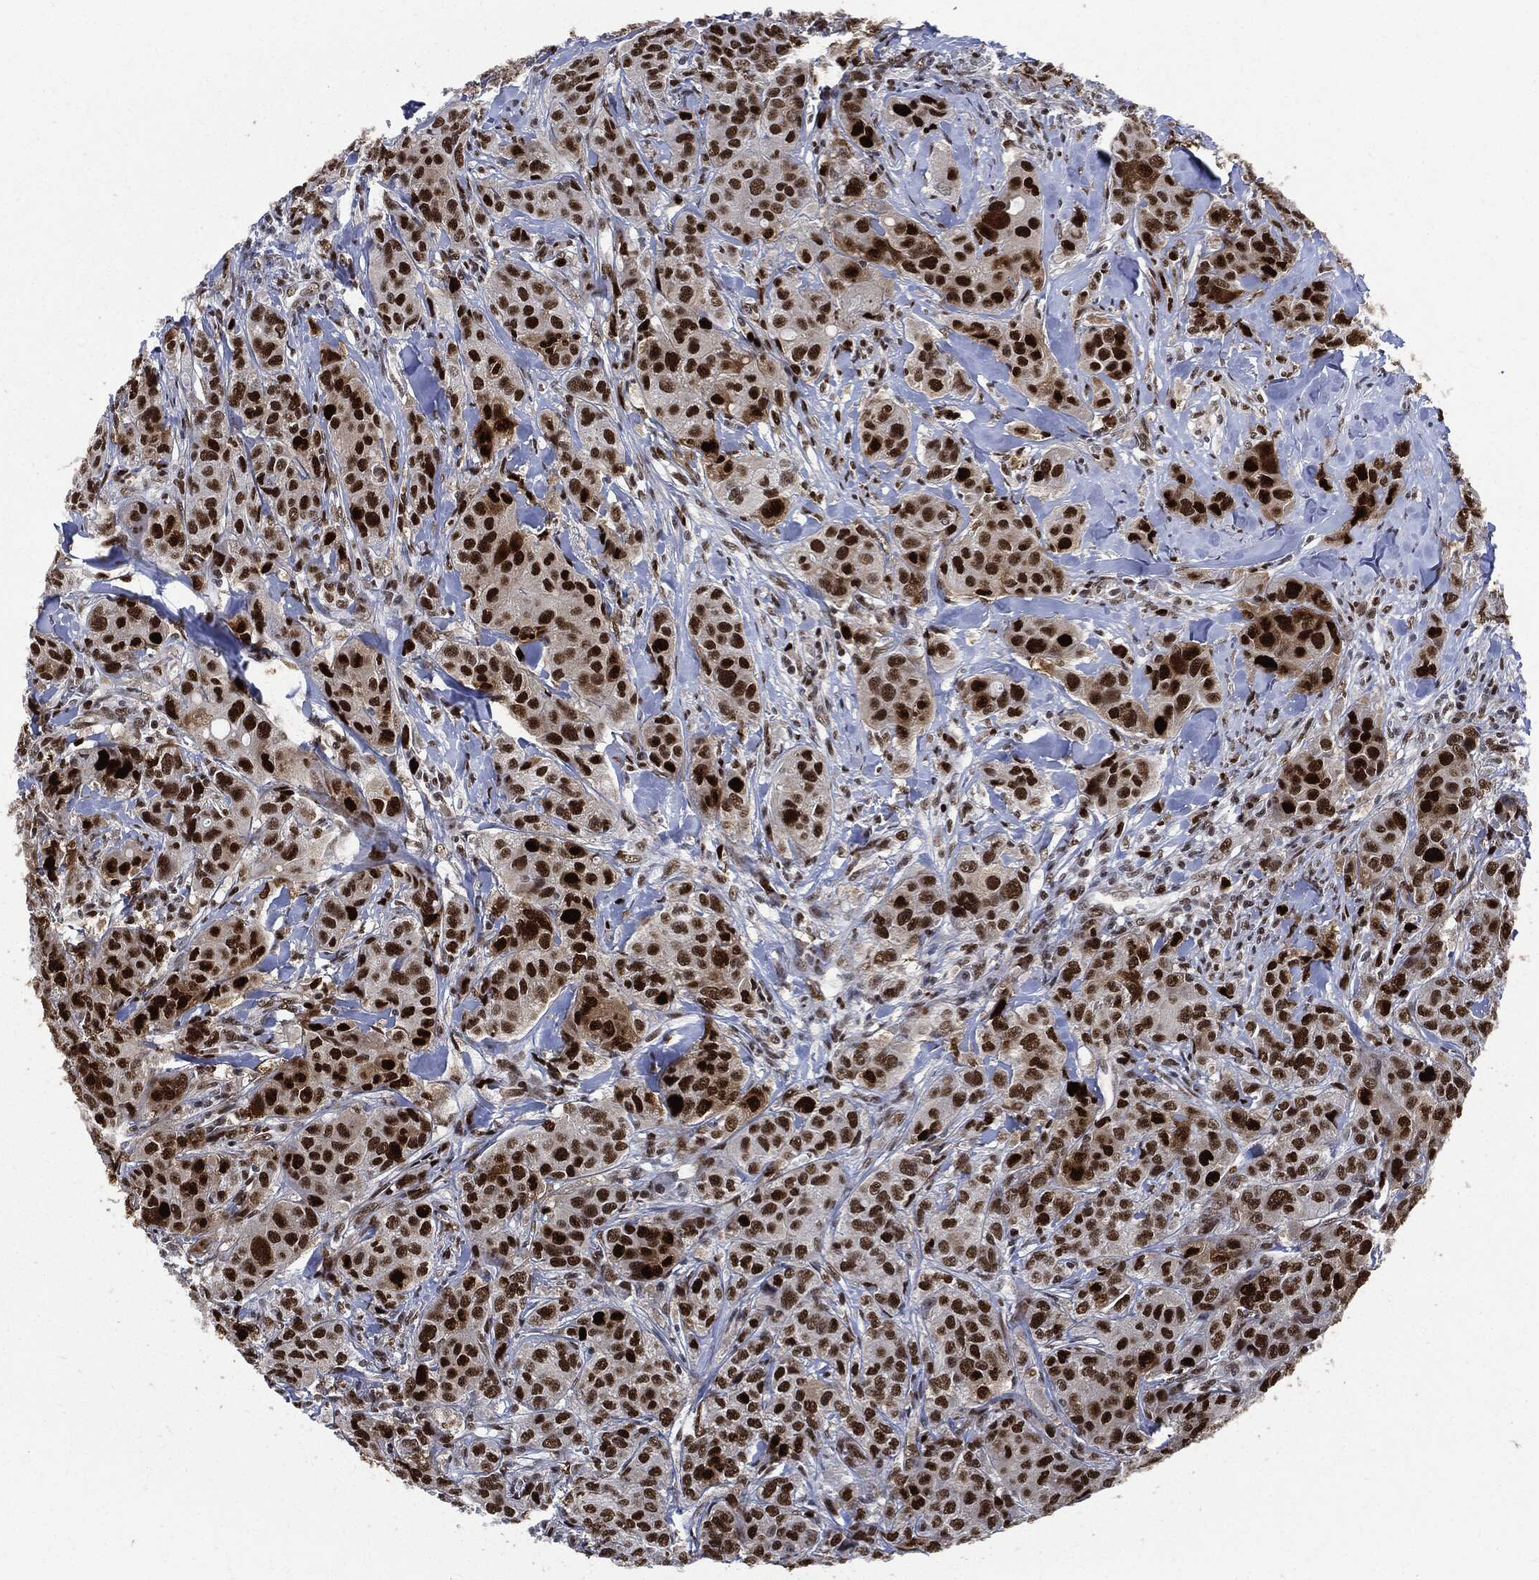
{"staining": {"intensity": "strong", "quantity": ">75%", "location": "nuclear"}, "tissue": "breast cancer", "cell_type": "Tumor cells", "image_type": "cancer", "snomed": [{"axis": "morphology", "description": "Duct carcinoma"}, {"axis": "topography", "description": "Breast"}], "caption": "Human breast infiltrating ductal carcinoma stained for a protein (brown) displays strong nuclear positive staining in about >75% of tumor cells.", "gene": "PCNA", "patient": {"sex": "female", "age": 43}}